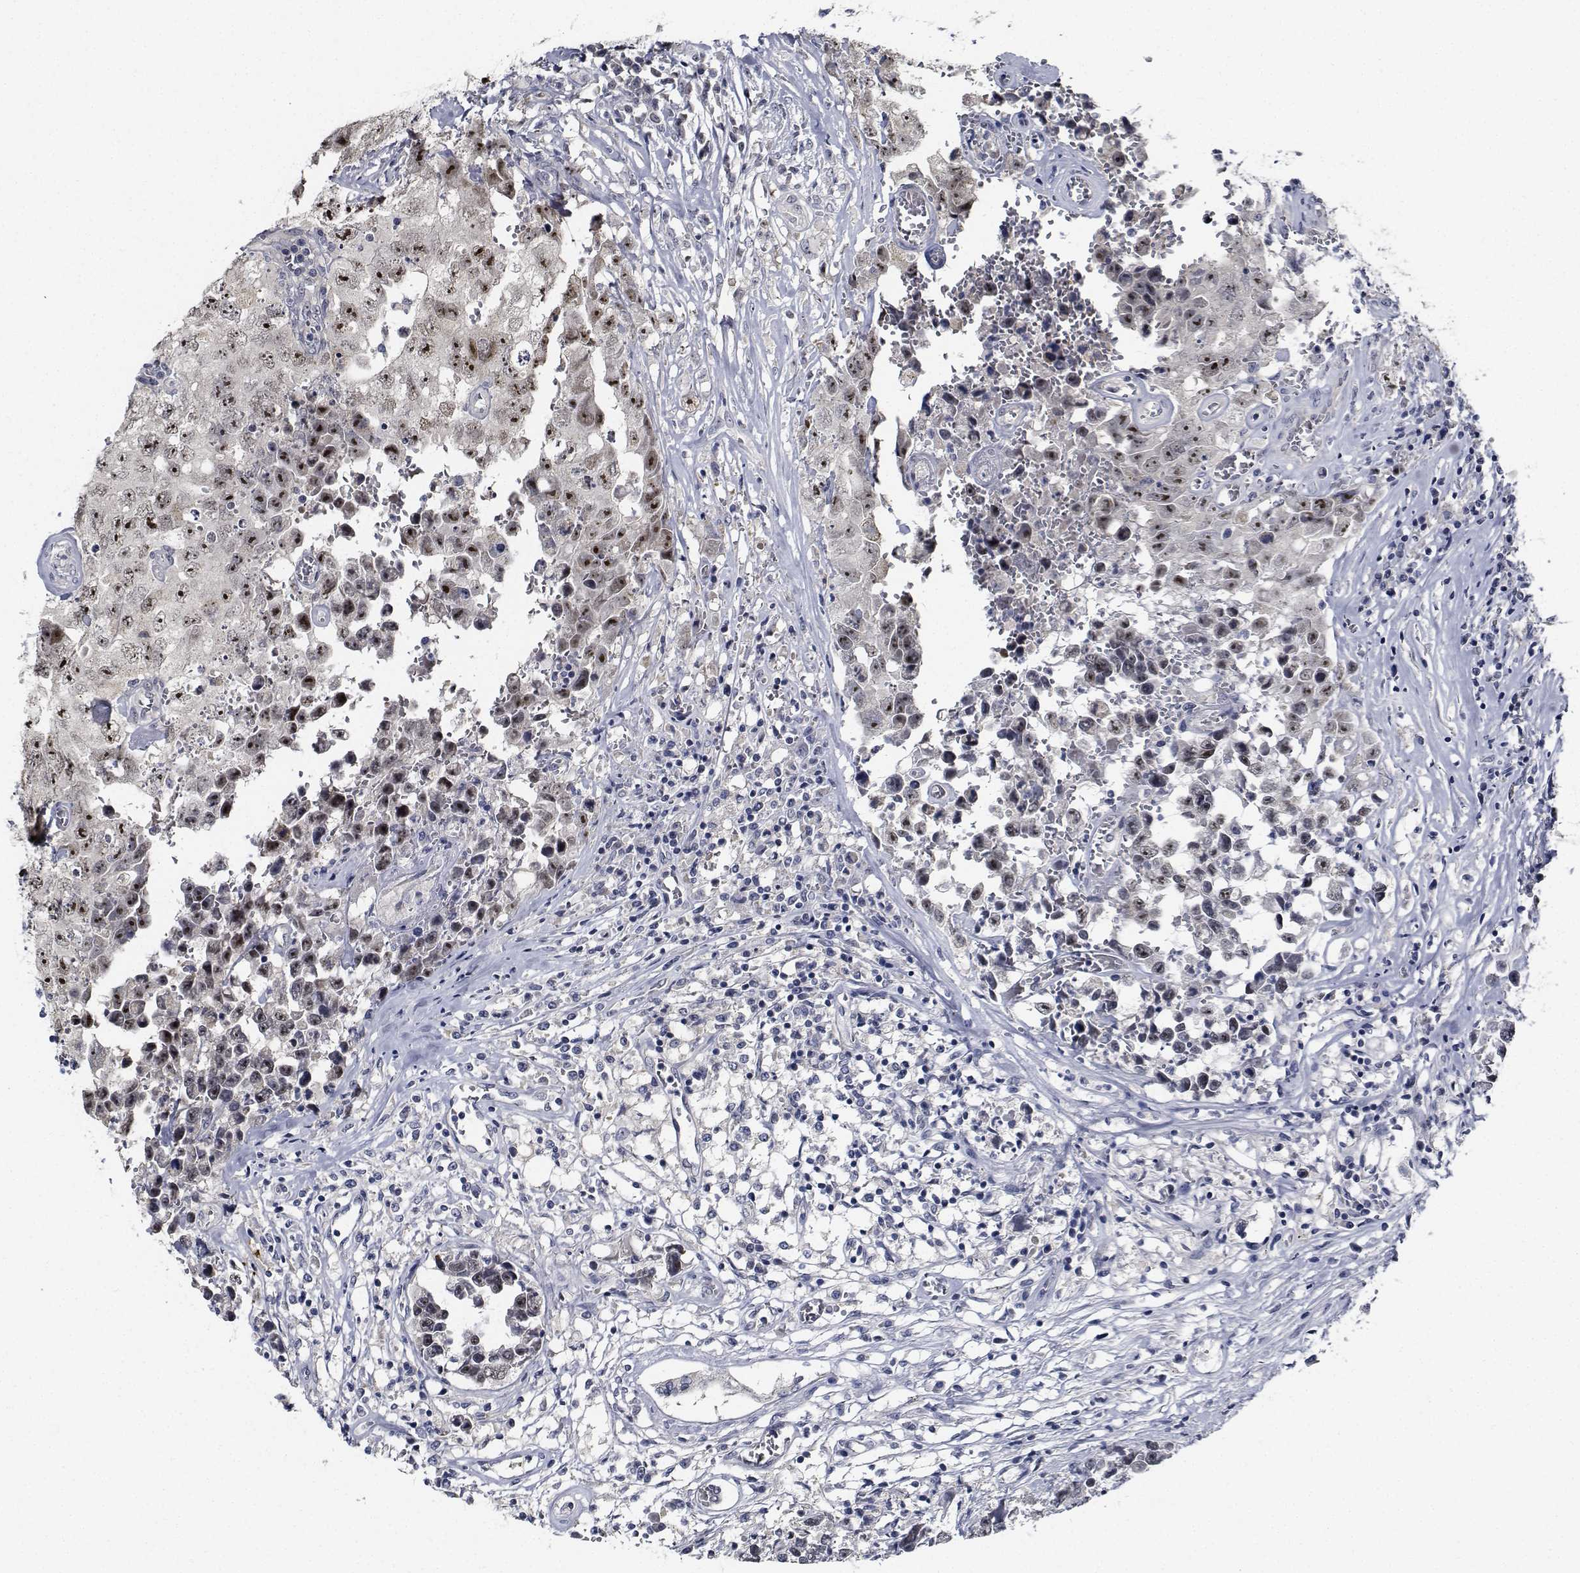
{"staining": {"intensity": "strong", "quantity": ">75%", "location": "nuclear"}, "tissue": "testis cancer", "cell_type": "Tumor cells", "image_type": "cancer", "snomed": [{"axis": "morphology", "description": "Carcinoma, Embryonal, NOS"}, {"axis": "topography", "description": "Testis"}], "caption": "Embryonal carcinoma (testis) was stained to show a protein in brown. There is high levels of strong nuclear staining in about >75% of tumor cells. The staining is performed using DAB brown chromogen to label protein expression. The nuclei are counter-stained blue using hematoxylin.", "gene": "NVL", "patient": {"sex": "male", "age": 36}}